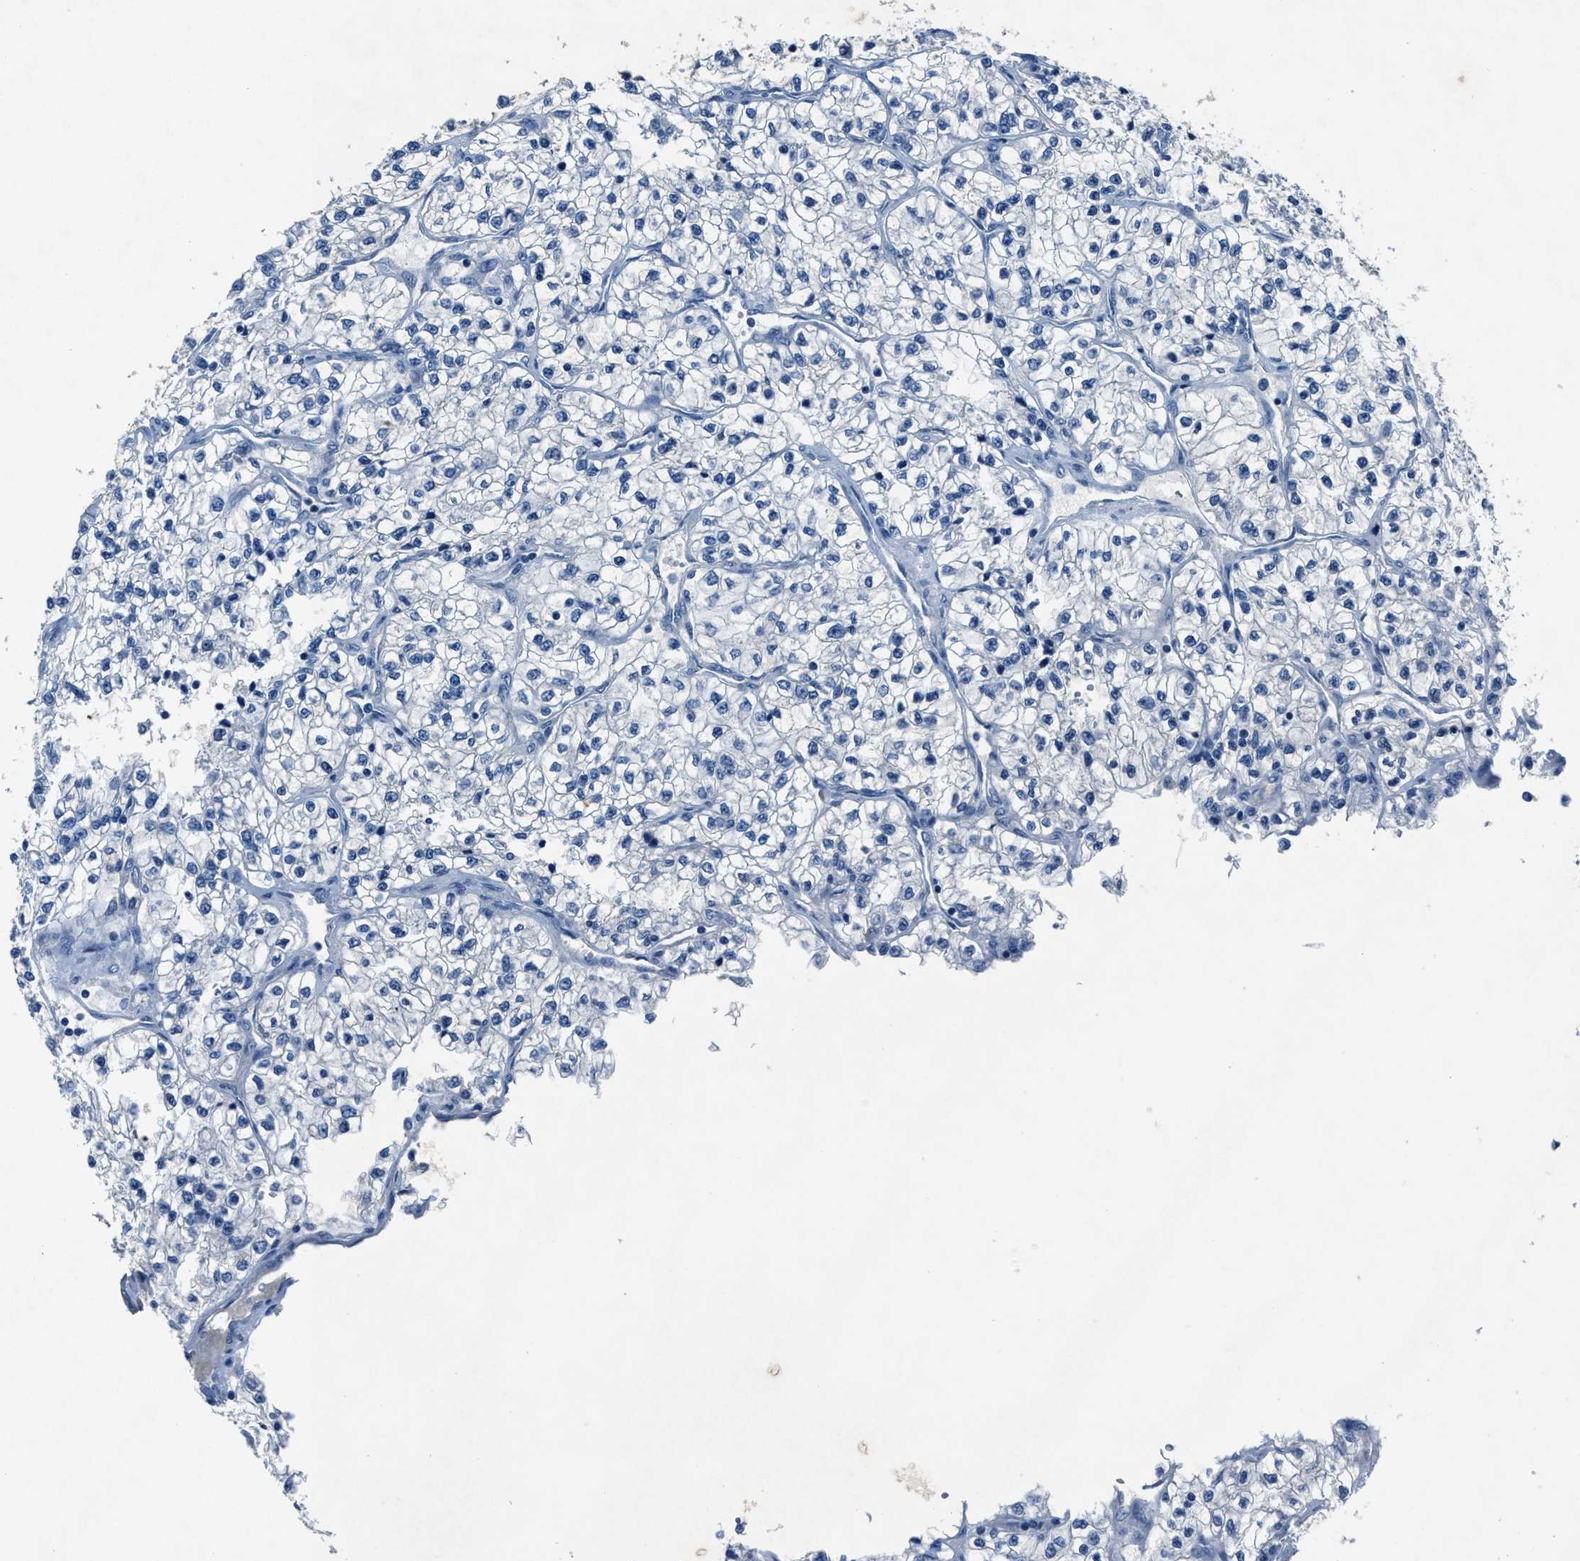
{"staining": {"intensity": "negative", "quantity": "none", "location": "none"}, "tissue": "renal cancer", "cell_type": "Tumor cells", "image_type": "cancer", "snomed": [{"axis": "morphology", "description": "Adenocarcinoma, NOS"}, {"axis": "topography", "description": "Kidney"}], "caption": "Immunohistochemical staining of renal cancer (adenocarcinoma) shows no significant staining in tumor cells. The staining is performed using DAB brown chromogen with nuclei counter-stained in using hematoxylin.", "gene": "ADAM2", "patient": {"sex": "female", "age": 57}}